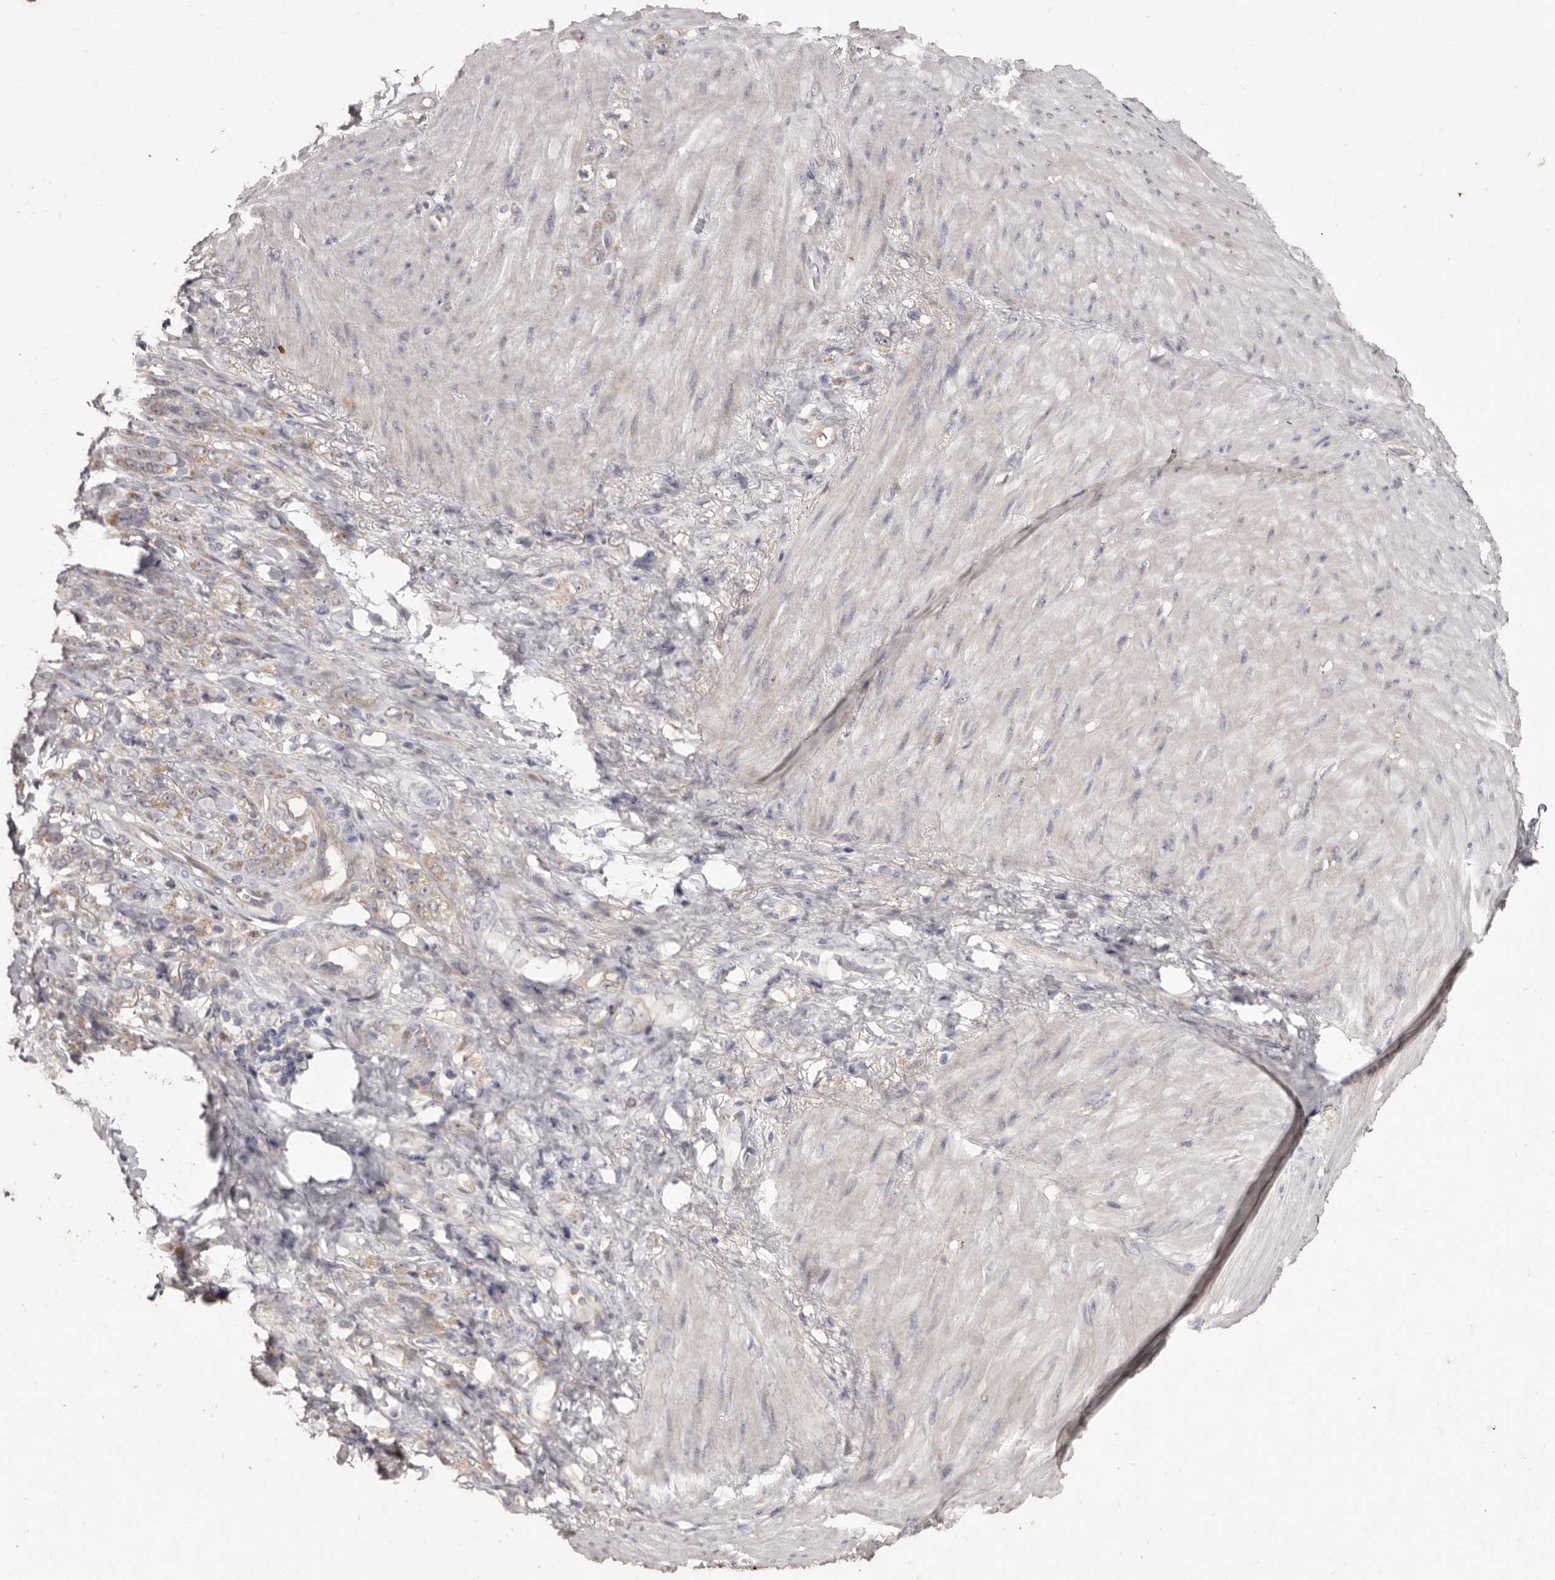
{"staining": {"intensity": "weak", "quantity": "25%-75%", "location": "cytoplasmic/membranous"}, "tissue": "stomach cancer", "cell_type": "Tumor cells", "image_type": "cancer", "snomed": [{"axis": "morphology", "description": "Normal tissue, NOS"}, {"axis": "morphology", "description": "Adenocarcinoma, NOS"}, {"axis": "topography", "description": "Stomach"}], "caption": "Stomach adenocarcinoma tissue exhibits weak cytoplasmic/membranous expression in about 25%-75% of tumor cells", "gene": "FLAD1", "patient": {"sex": "male", "age": 82}}